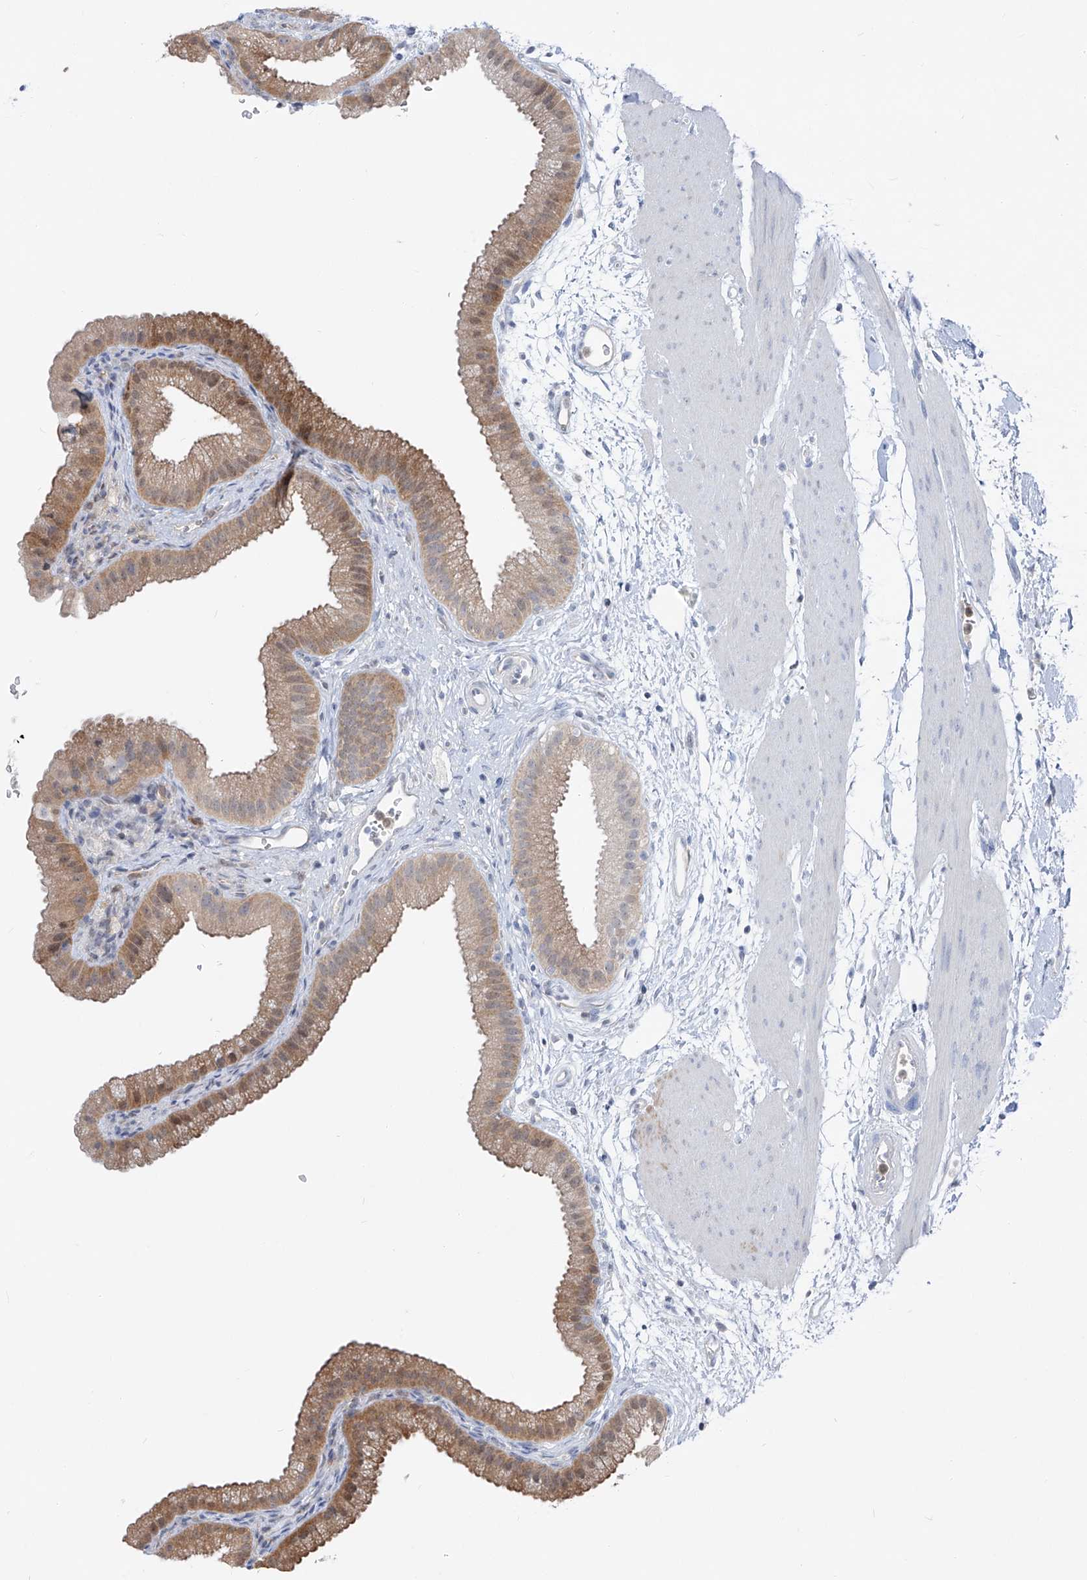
{"staining": {"intensity": "moderate", "quantity": "25%-75%", "location": "cytoplasmic/membranous"}, "tissue": "gallbladder", "cell_type": "Glandular cells", "image_type": "normal", "snomed": [{"axis": "morphology", "description": "Normal tissue, NOS"}, {"axis": "topography", "description": "Gallbladder"}], "caption": "This micrograph displays IHC staining of unremarkable human gallbladder, with medium moderate cytoplasmic/membranous positivity in about 25%-75% of glandular cells.", "gene": "UFL1", "patient": {"sex": "female", "age": 64}}